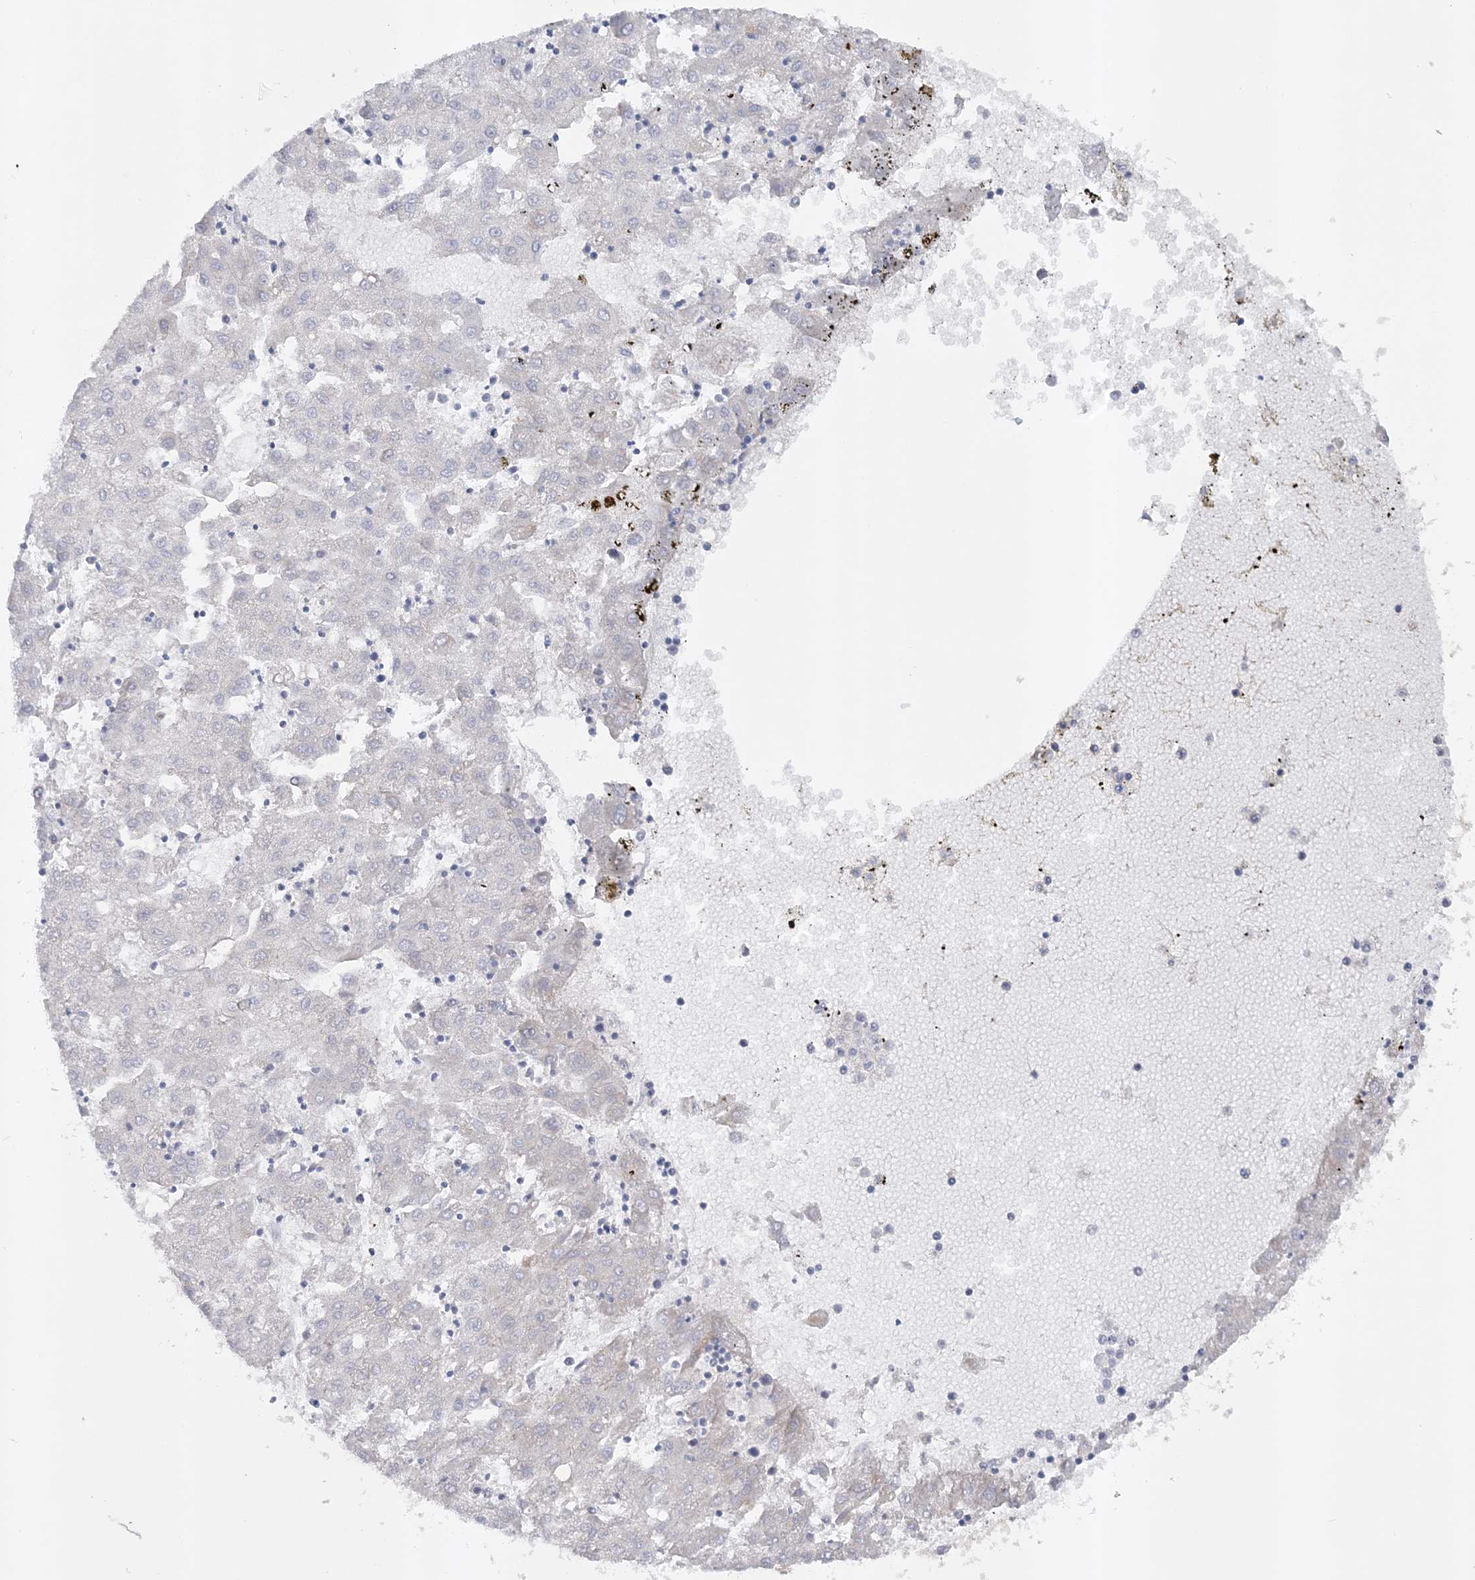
{"staining": {"intensity": "negative", "quantity": "none", "location": "none"}, "tissue": "liver cancer", "cell_type": "Tumor cells", "image_type": "cancer", "snomed": [{"axis": "morphology", "description": "Carcinoma, Hepatocellular, NOS"}, {"axis": "topography", "description": "Liver"}], "caption": "The photomicrograph demonstrates no significant staining in tumor cells of liver cancer (hepatocellular carcinoma).", "gene": "MMADHC", "patient": {"sex": "male", "age": 72}}